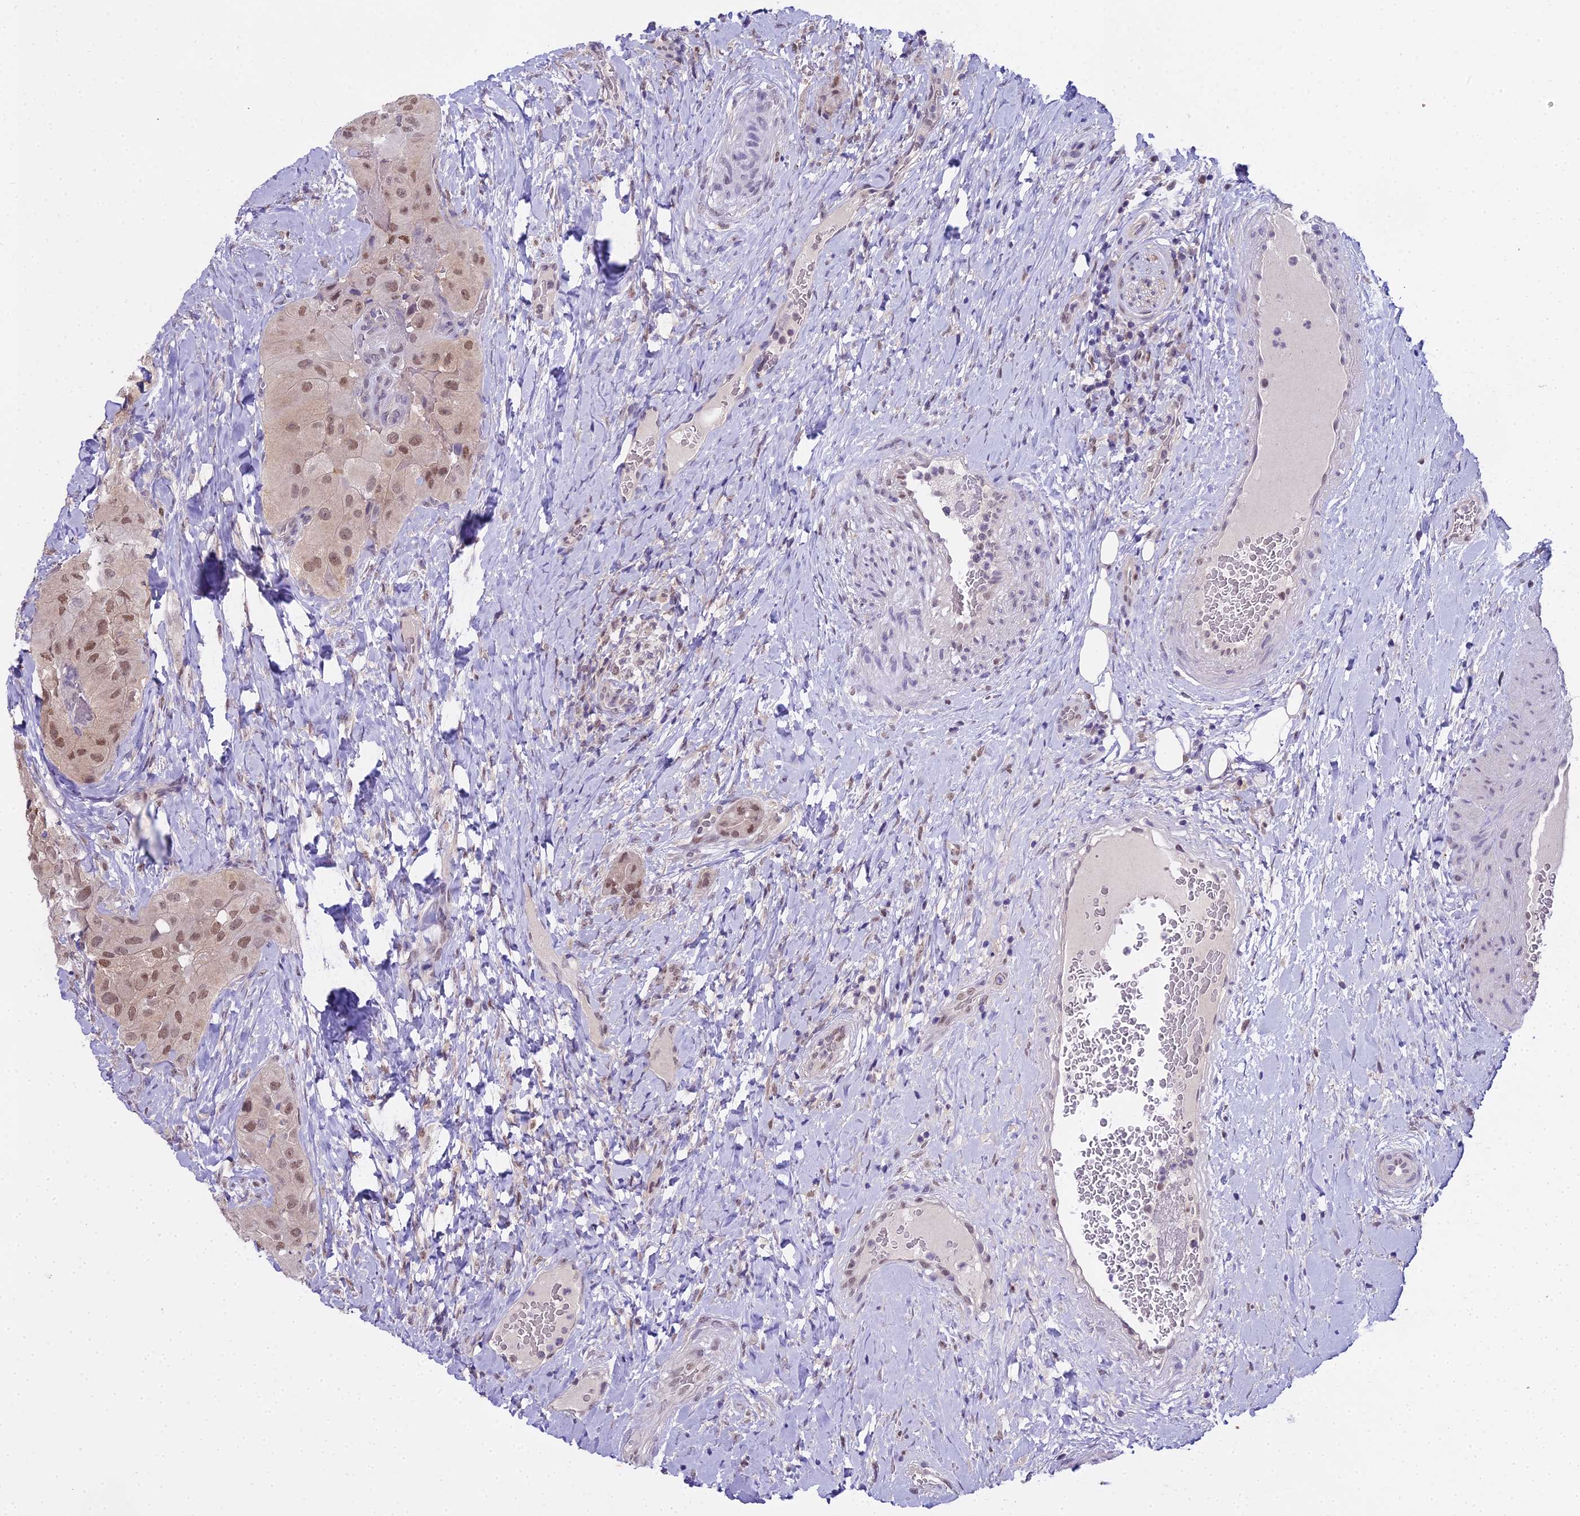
{"staining": {"intensity": "moderate", "quantity": ">75%", "location": "nuclear"}, "tissue": "thyroid cancer", "cell_type": "Tumor cells", "image_type": "cancer", "snomed": [{"axis": "morphology", "description": "Normal tissue, NOS"}, {"axis": "morphology", "description": "Papillary adenocarcinoma, NOS"}, {"axis": "topography", "description": "Thyroid gland"}], "caption": "The micrograph shows a brown stain indicating the presence of a protein in the nuclear of tumor cells in papillary adenocarcinoma (thyroid).", "gene": "MAT2A", "patient": {"sex": "female", "age": 59}}